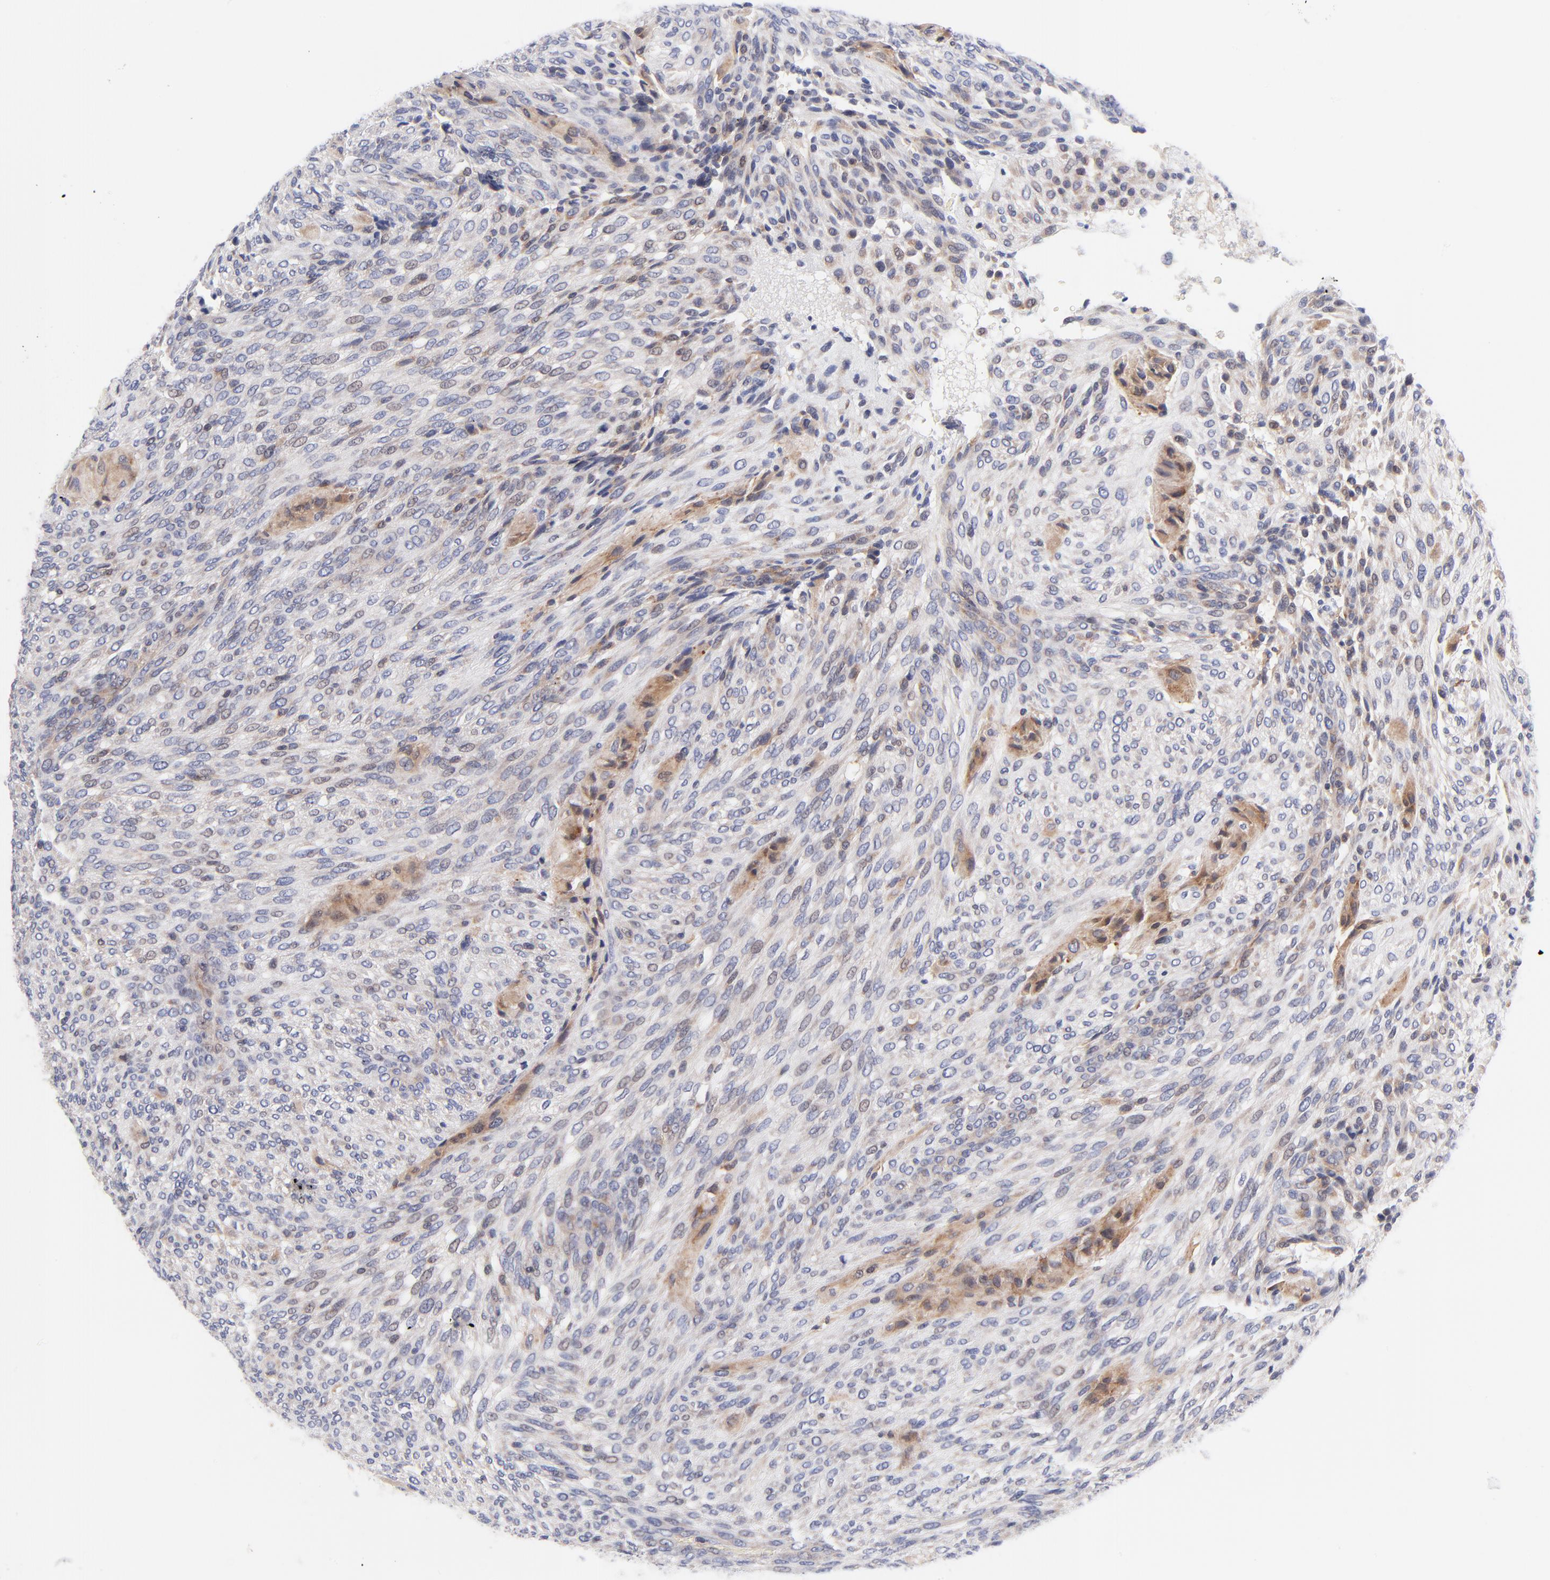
{"staining": {"intensity": "weak", "quantity": "25%-75%", "location": "nuclear"}, "tissue": "glioma", "cell_type": "Tumor cells", "image_type": "cancer", "snomed": [{"axis": "morphology", "description": "Glioma, malignant, High grade"}, {"axis": "topography", "description": "Cerebral cortex"}], "caption": "The micrograph demonstrates a brown stain indicating the presence of a protein in the nuclear of tumor cells in glioma.", "gene": "AFF2", "patient": {"sex": "female", "age": 55}}